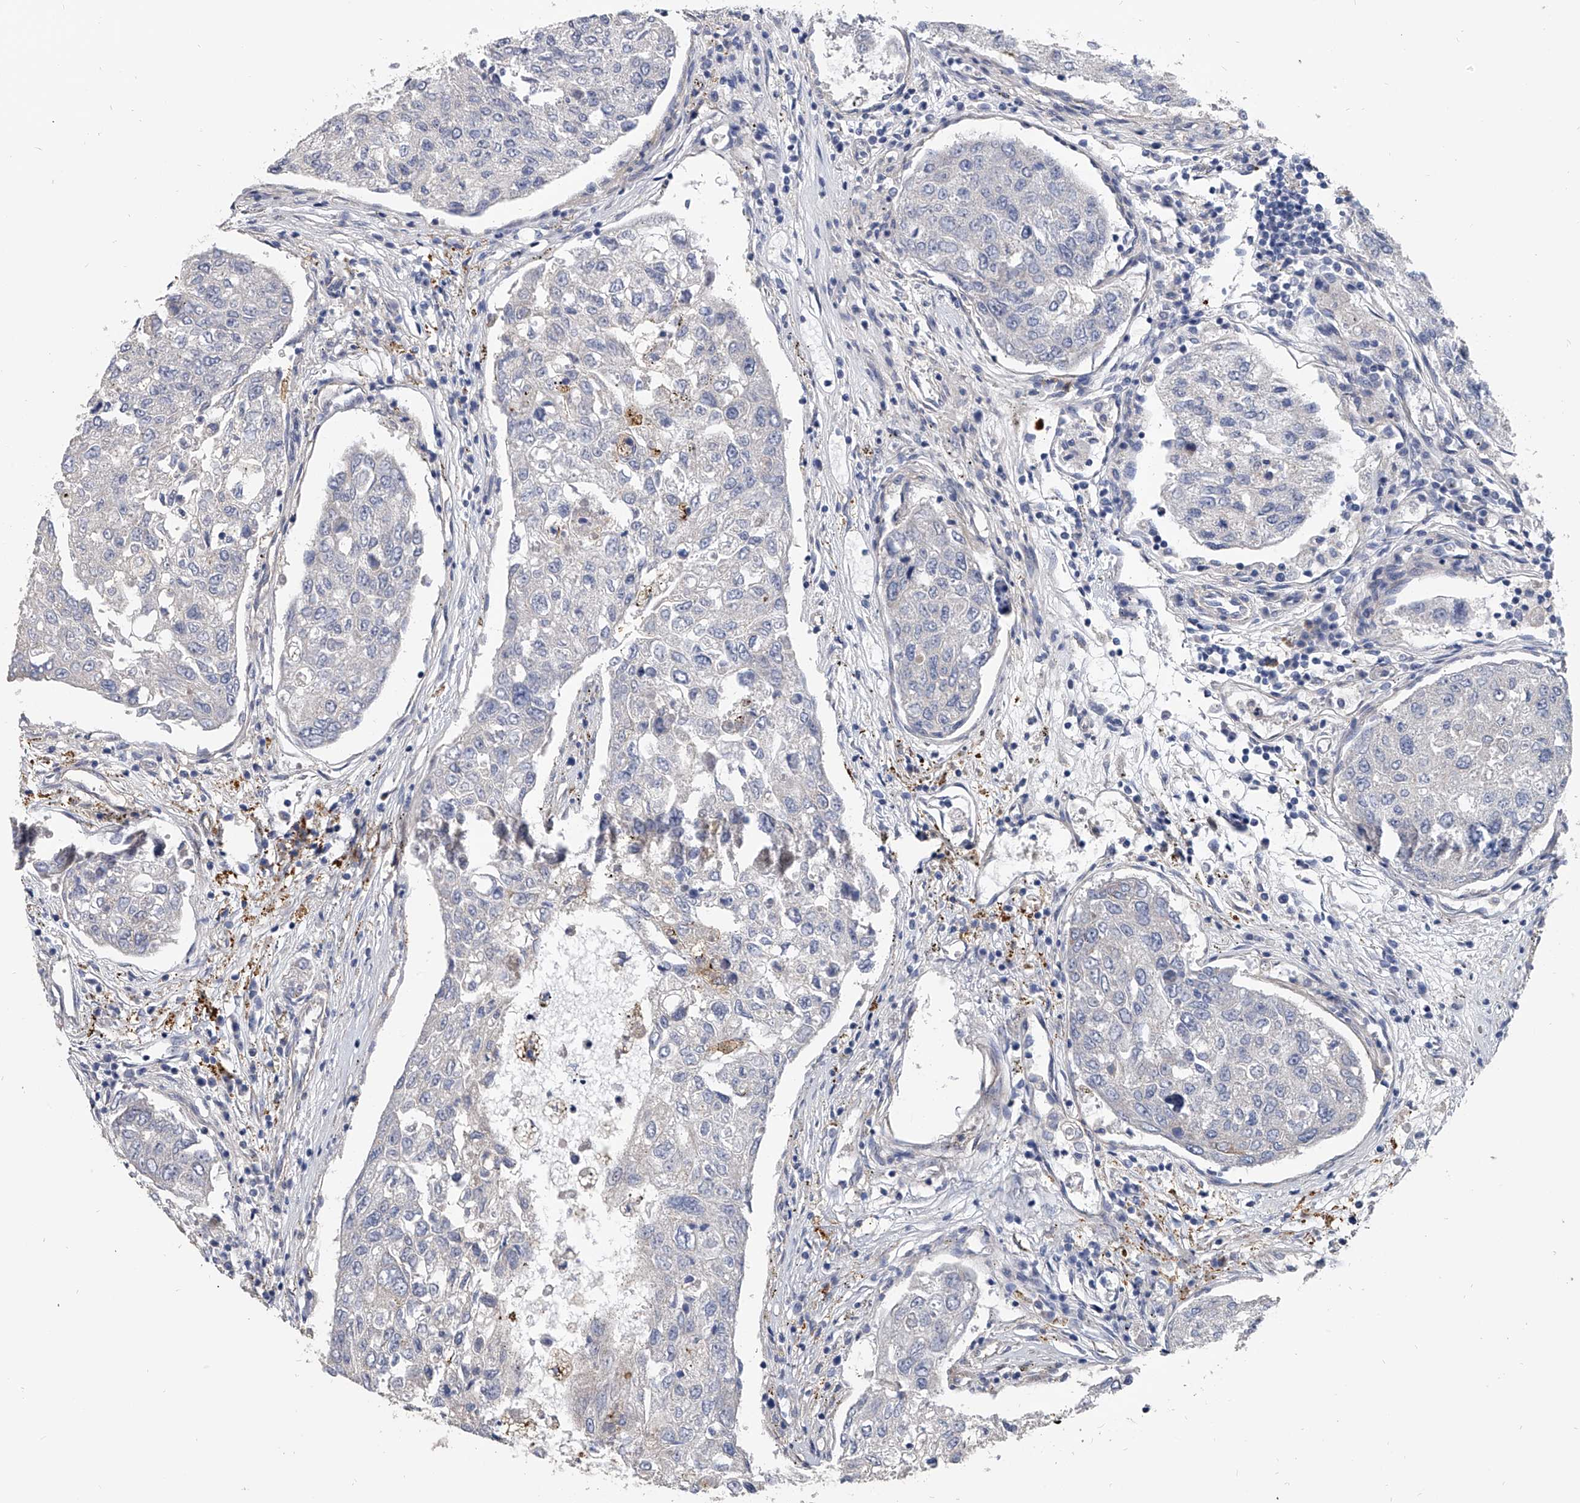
{"staining": {"intensity": "negative", "quantity": "none", "location": "none"}, "tissue": "urothelial cancer", "cell_type": "Tumor cells", "image_type": "cancer", "snomed": [{"axis": "morphology", "description": "Urothelial carcinoma, High grade"}, {"axis": "topography", "description": "Lymph node"}, {"axis": "topography", "description": "Urinary bladder"}], "caption": "High magnification brightfield microscopy of urothelial cancer stained with DAB (brown) and counterstained with hematoxylin (blue): tumor cells show no significant positivity.", "gene": "SPP1", "patient": {"sex": "male", "age": 51}}